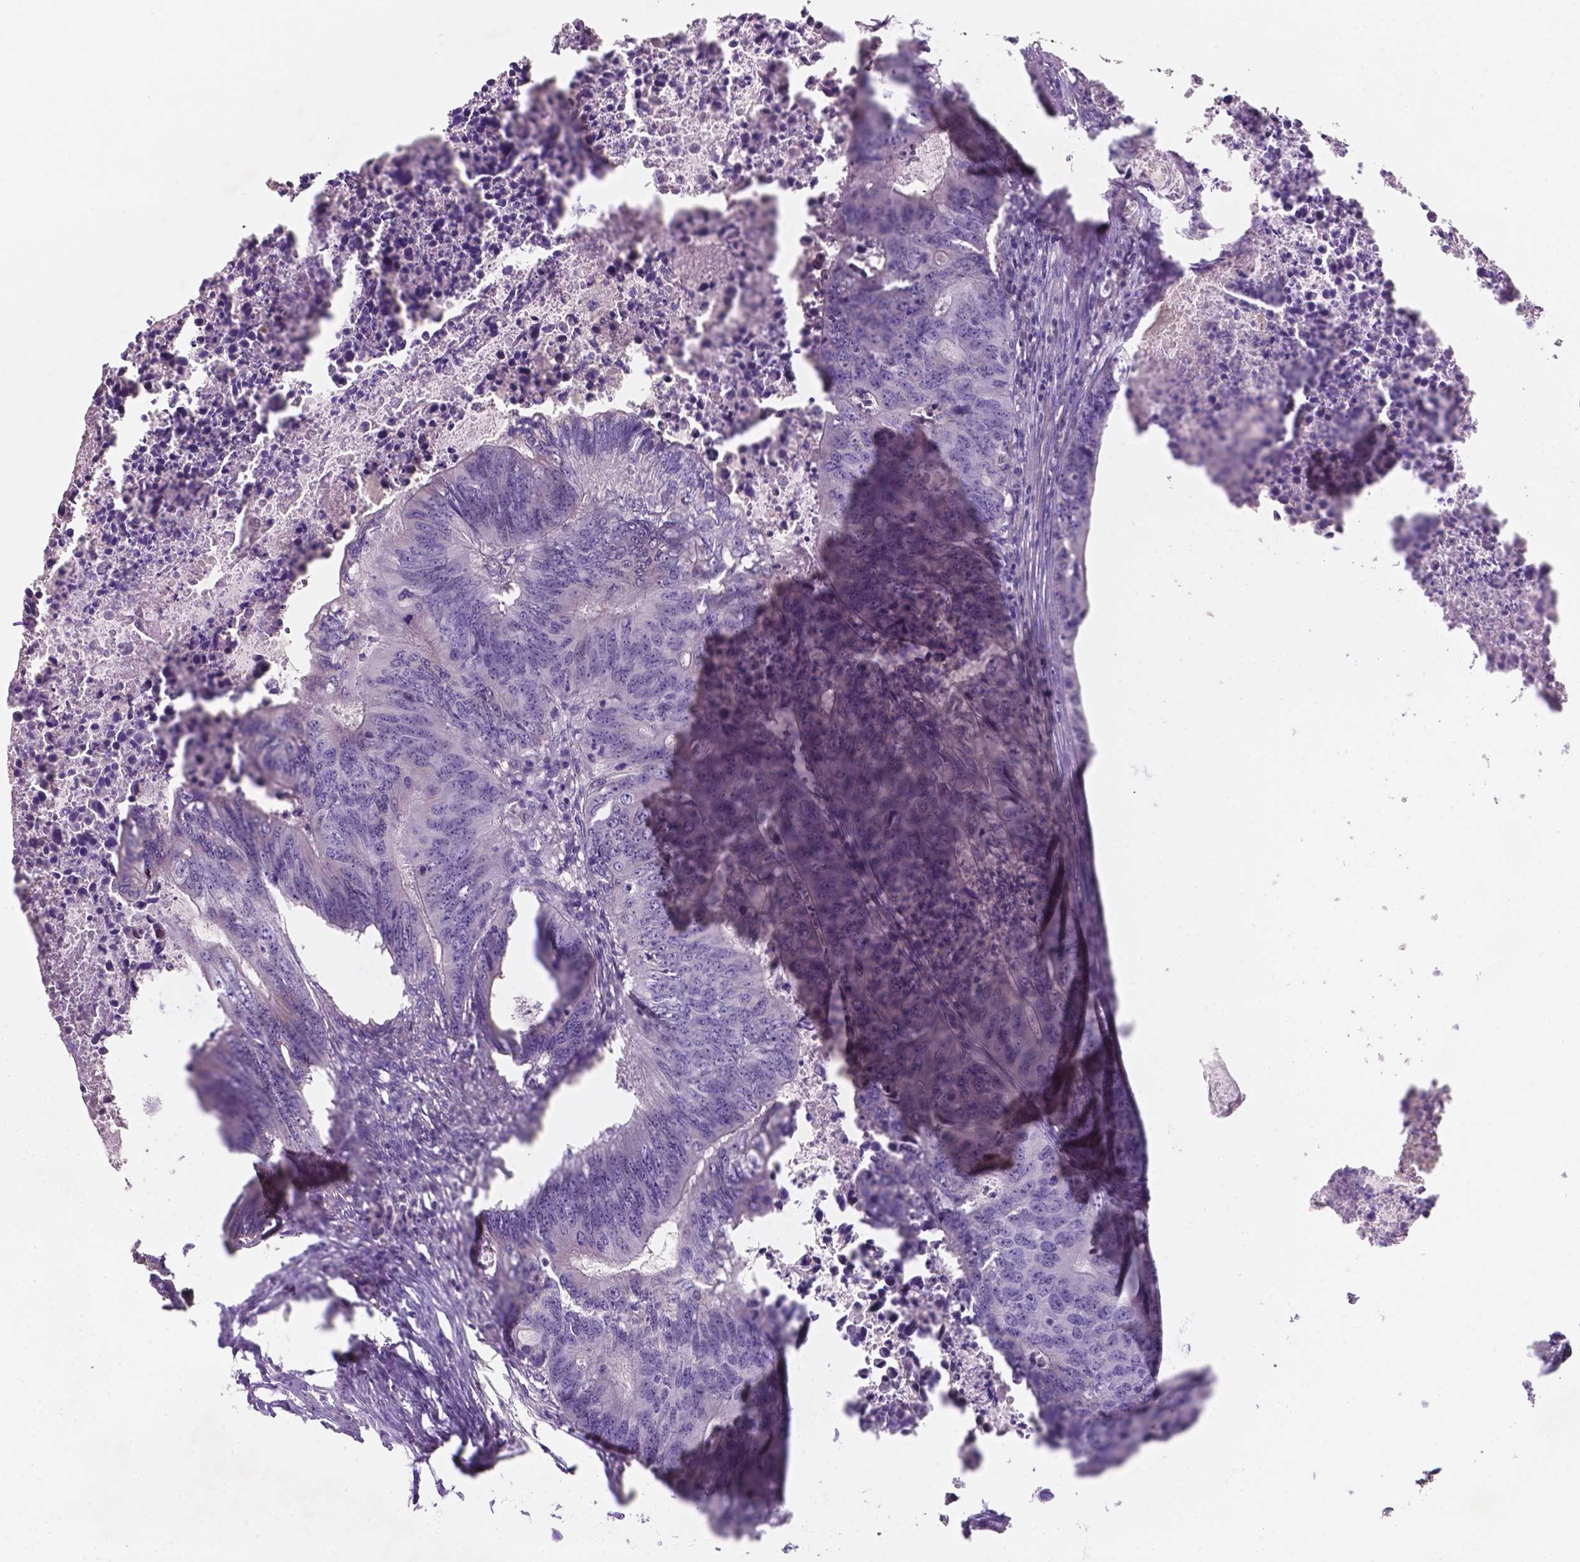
{"staining": {"intensity": "negative", "quantity": "none", "location": "none"}, "tissue": "colorectal cancer", "cell_type": "Tumor cells", "image_type": "cancer", "snomed": [{"axis": "morphology", "description": "Adenocarcinoma, NOS"}, {"axis": "topography", "description": "Colon"}], "caption": "DAB (3,3'-diaminobenzidine) immunohistochemical staining of colorectal cancer (adenocarcinoma) shows no significant expression in tumor cells.", "gene": "EBLN2", "patient": {"sex": "male", "age": 67}}